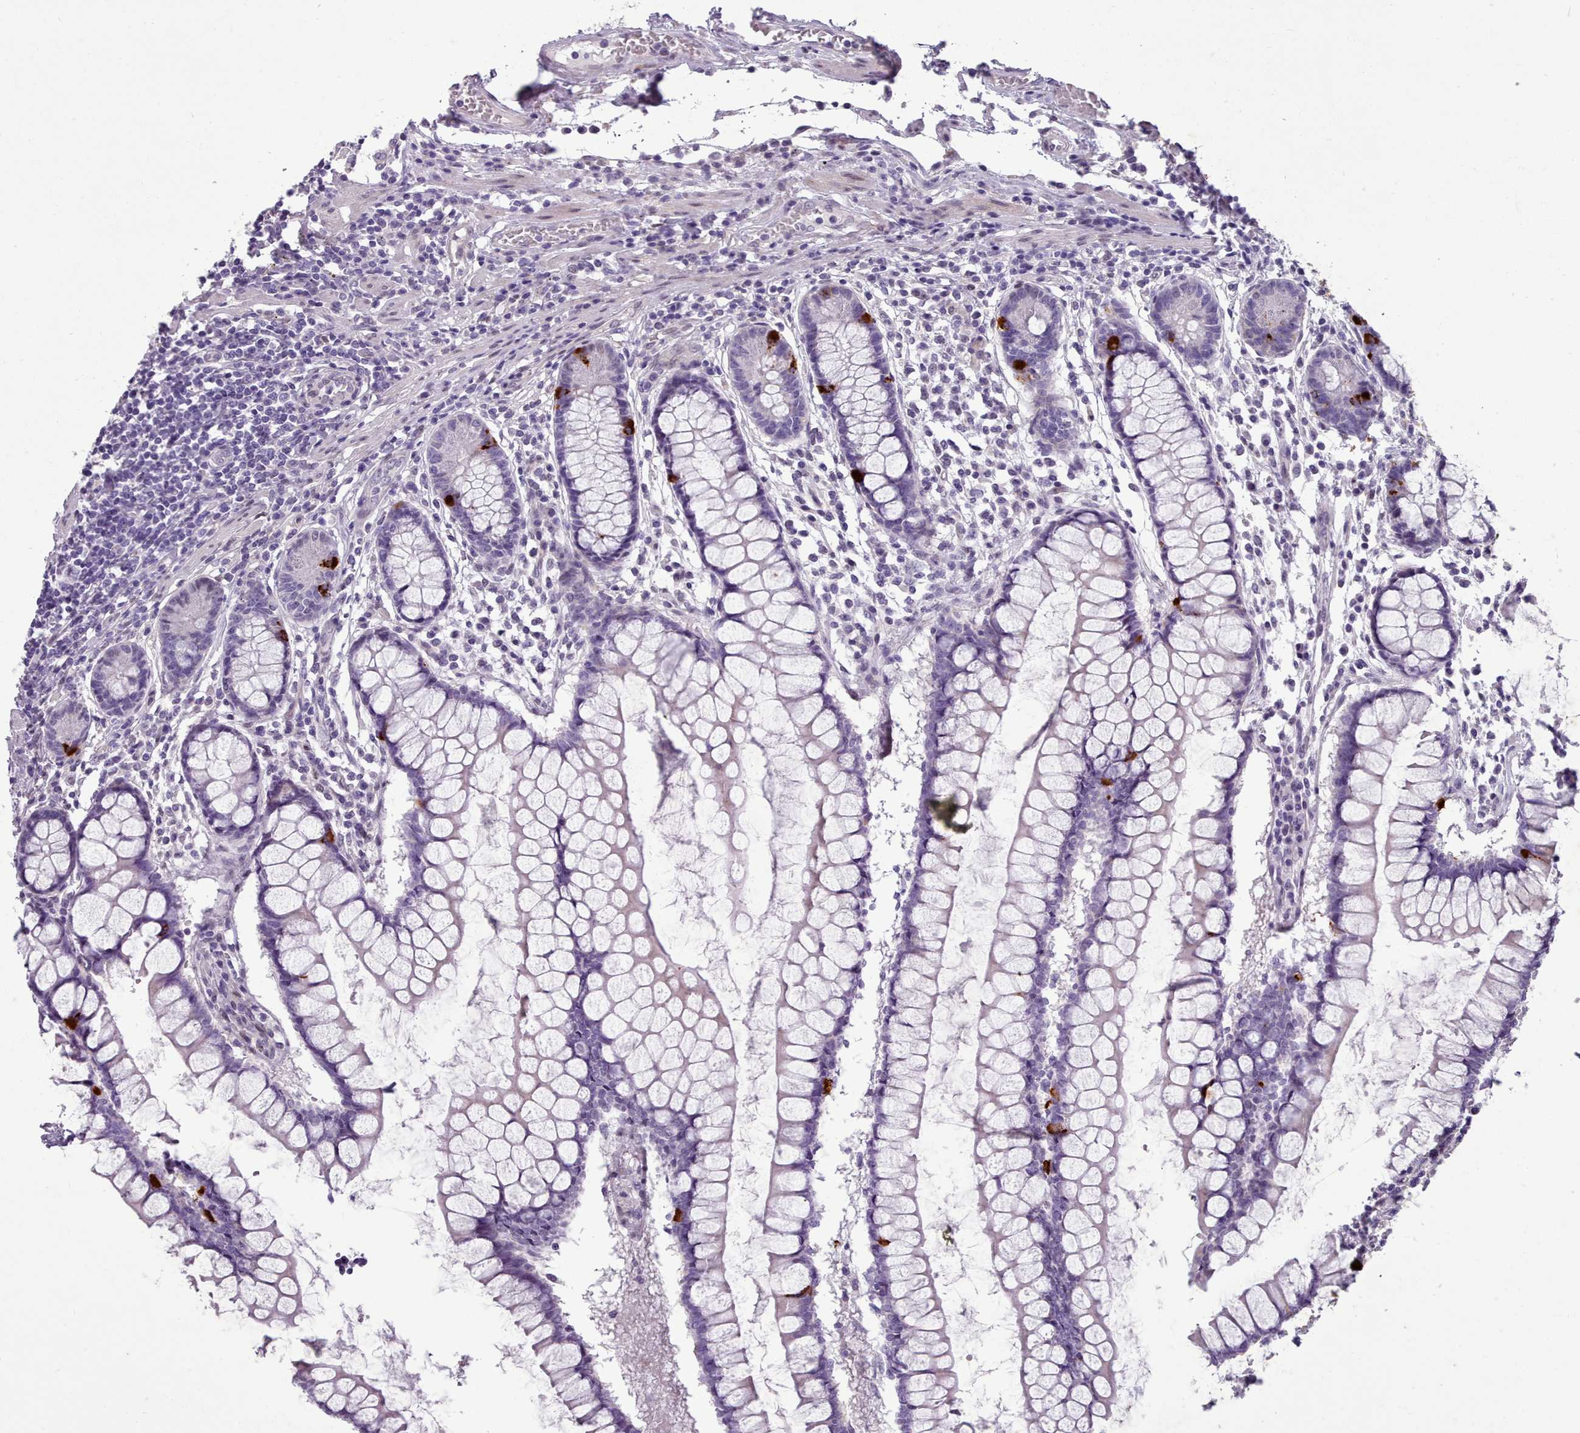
{"staining": {"intensity": "moderate", "quantity": "<25%", "location": "nuclear"}, "tissue": "colon", "cell_type": "Endothelial cells", "image_type": "normal", "snomed": [{"axis": "morphology", "description": "Normal tissue, NOS"}, {"axis": "morphology", "description": "Adenocarcinoma, NOS"}, {"axis": "topography", "description": "Colon"}], "caption": "Protein staining shows moderate nuclear positivity in approximately <25% of endothelial cells in unremarkable colon. (DAB (3,3'-diaminobenzidine) = brown stain, brightfield microscopy at high magnification).", "gene": "KCNT2", "patient": {"sex": "female", "age": 55}}